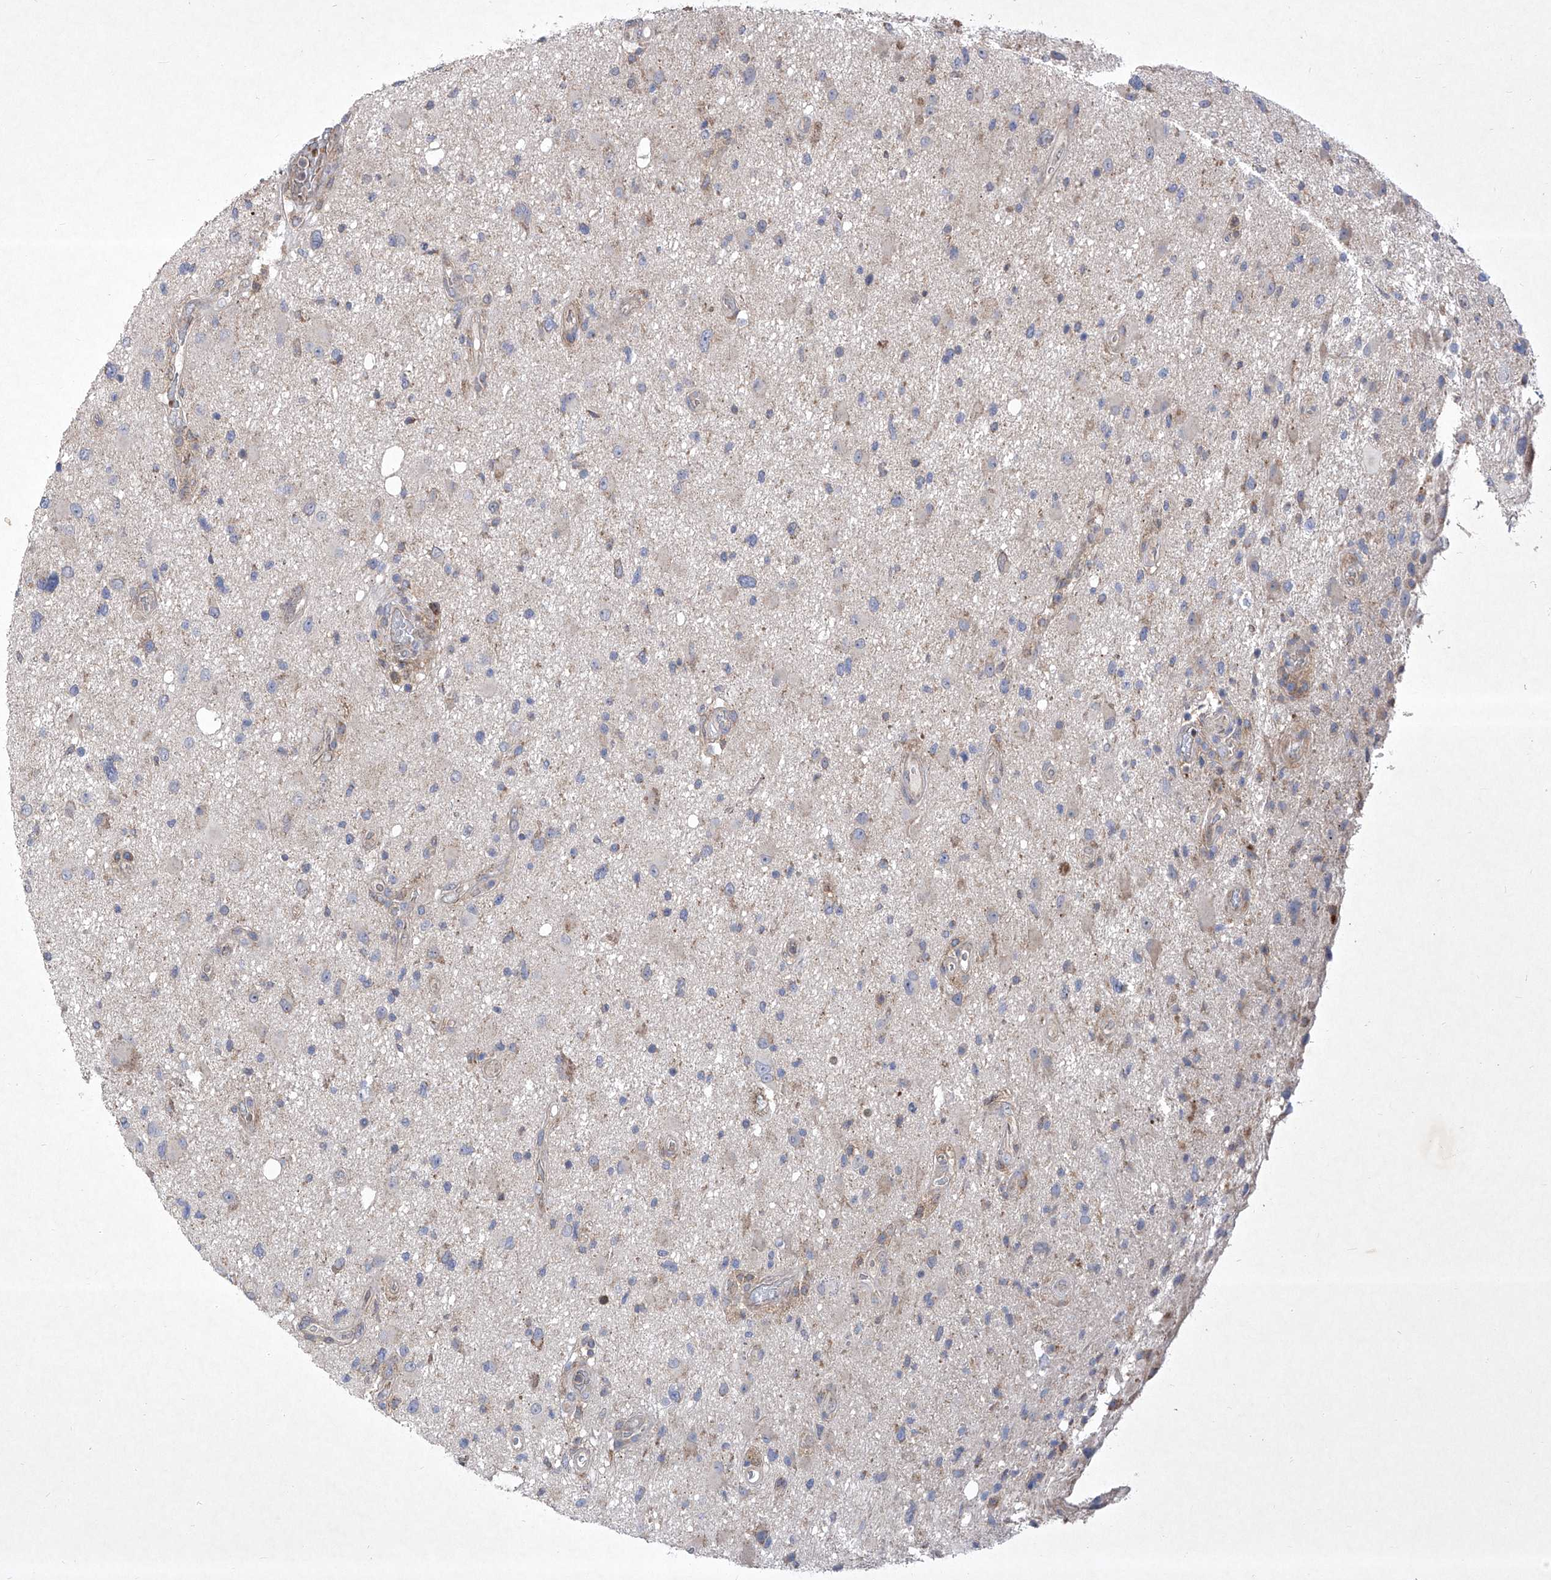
{"staining": {"intensity": "negative", "quantity": "none", "location": "none"}, "tissue": "glioma", "cell_type": "Tumor cells", "image_type": "cancer", "snomed": [{"axis": "morphology", "description": "Glioma, malignant, High grade"}, {"axis": "topography", "description": "Brain"}], "caption": "IHC photomicrograph of high-grade glioma (malignant) stained for a protein (brown), which demonstrates no staining in tumor cells.", "gene": "COQ3", "patient": {"sex": "male", "age": 33}}